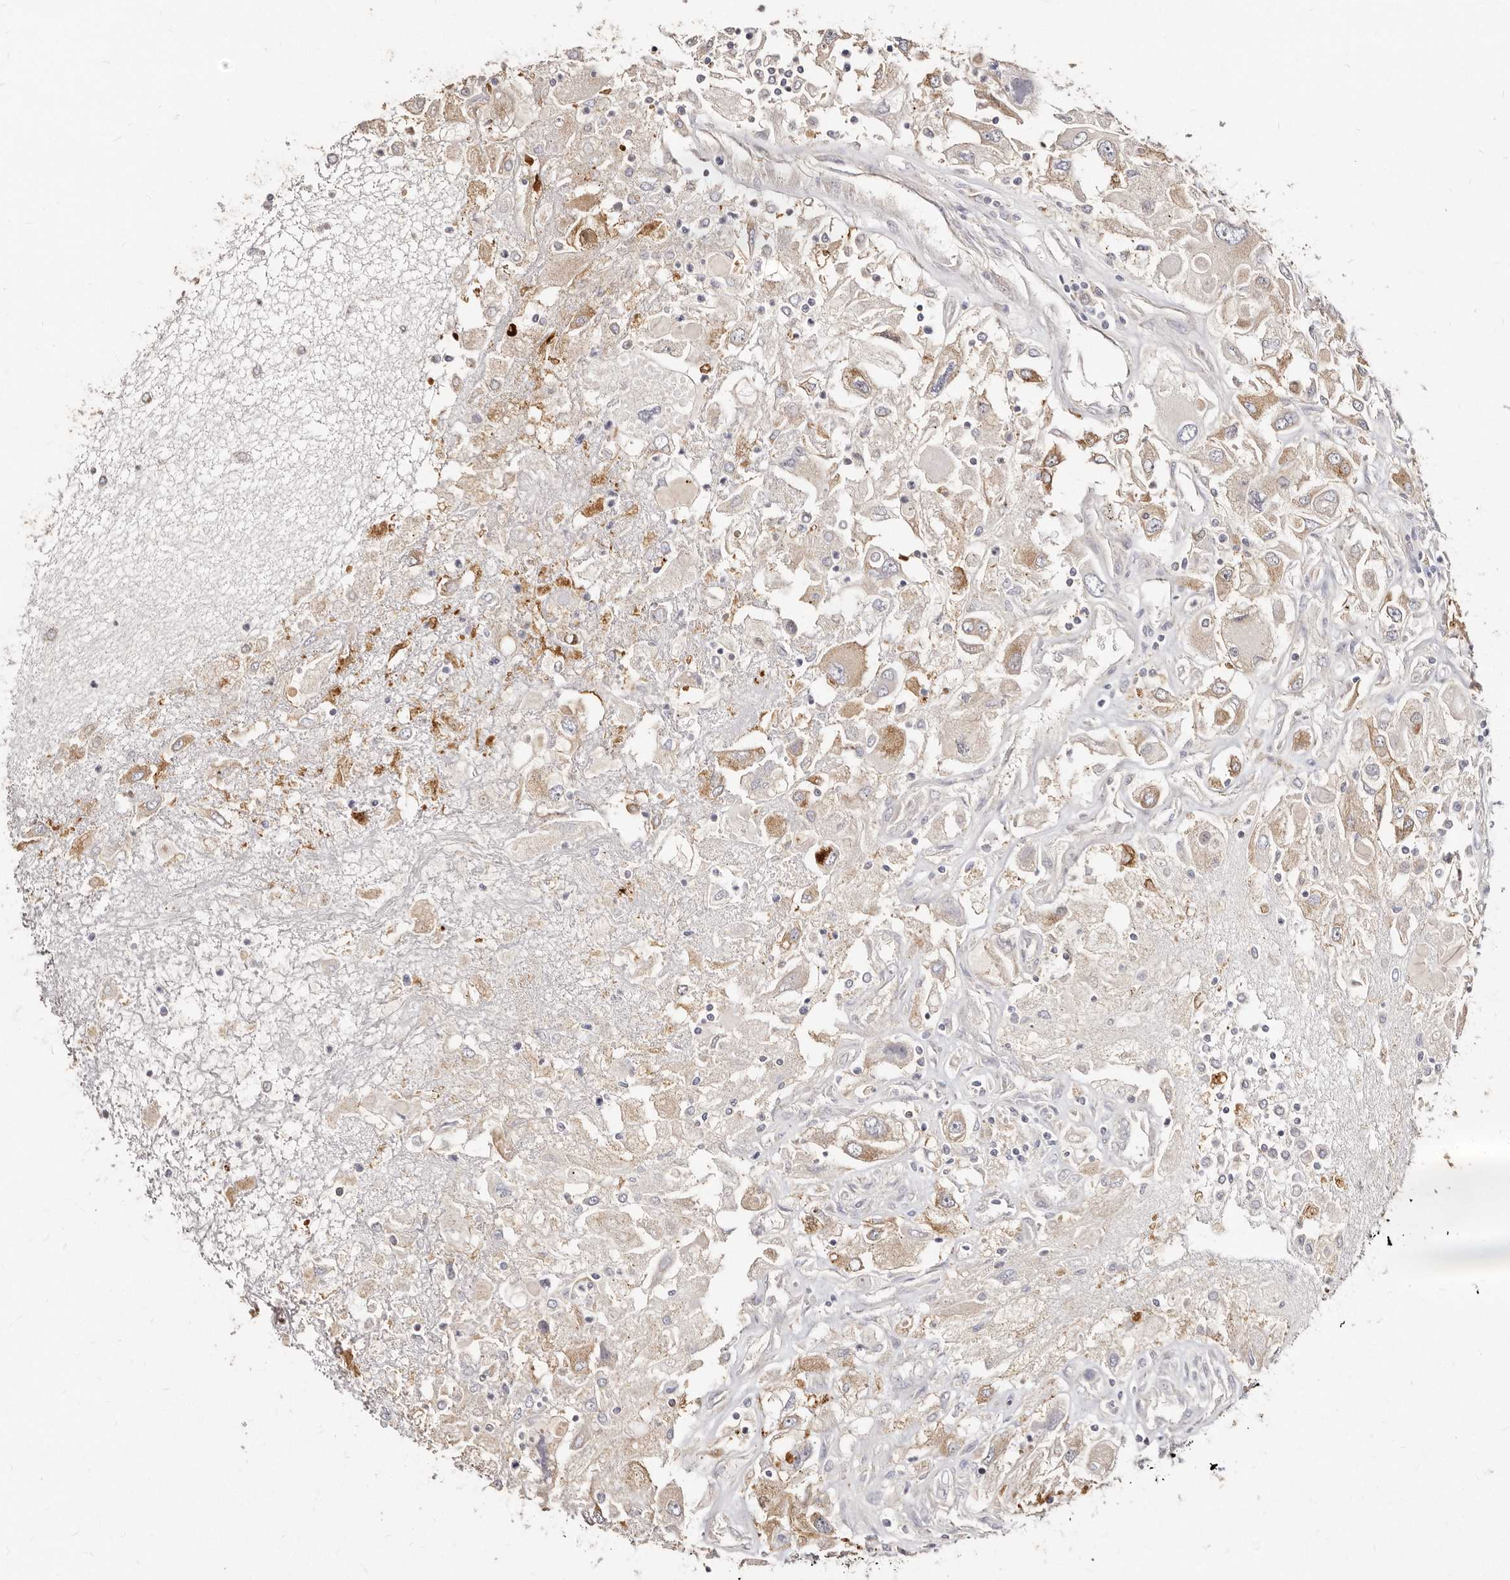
{"staining": {"intensity": "weak", "quantity": ">75%", "location": "cytoplasmic/membranous"}, "tissue": "renal cancer", "cell_type": "Tumor cells", "image_type": "cancer", "snomed": [{"axis": "morphology", "description": "Adenocarcinoma, NOS"}, {"axis": "topography", "description": "Kidney"}], "caption": "Human adenocarcinoma (renal) stained with a protein marker shows weak staining in tumor cells.", "gene": "BAIAP2L1", "patient": {"sex": "female", "age": 52}}